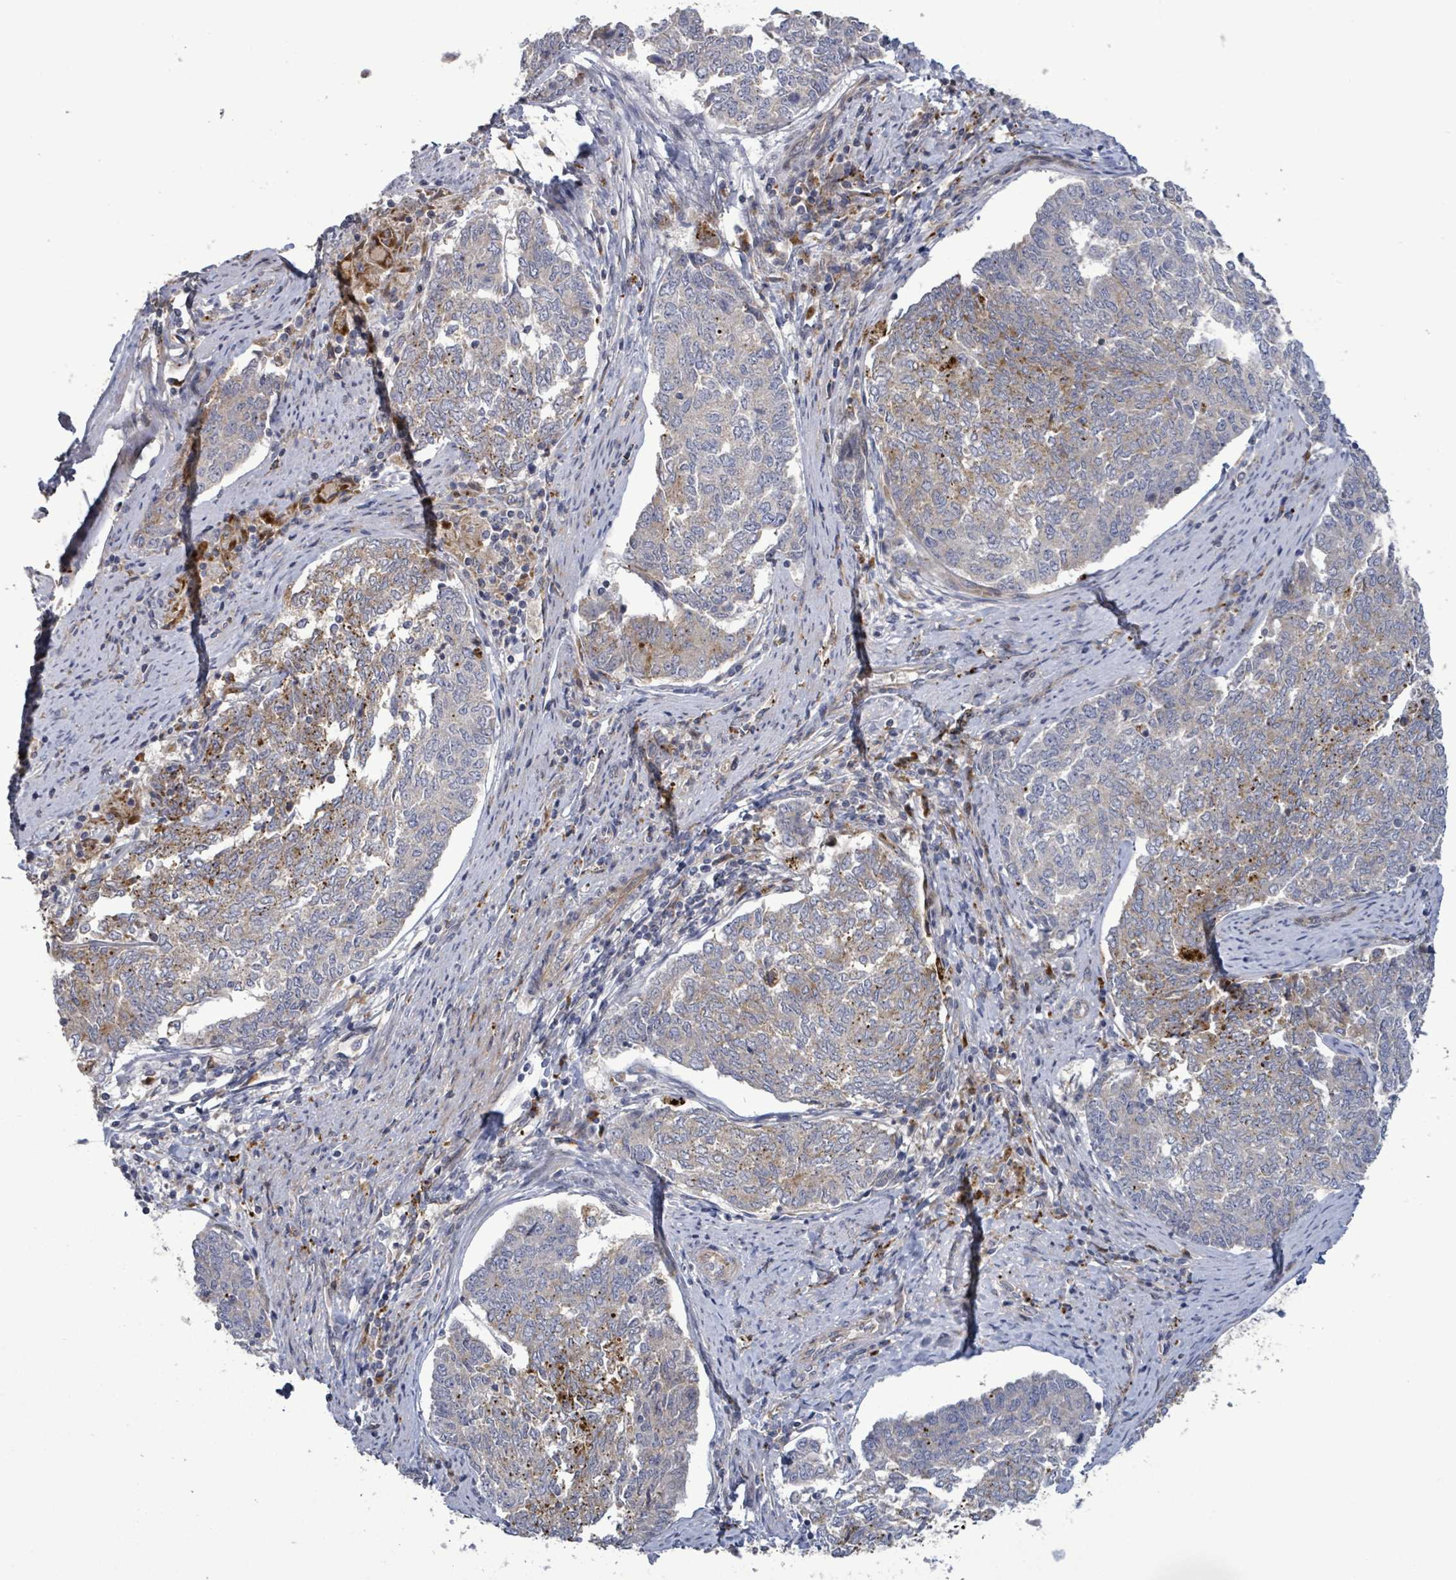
{"staining": {"intensity": "weak", "quantity": "25%-75%", "location": "cytoplasmic/membranous"}, "tissue": "endometrial cancer", "cell_type": "Tumor cells", "image_type": "cancer", "snomed": [{"axis": "morphology", "description": "Adenocarcinoma, NOS"}, {"axis": "topography", "description": "Endometrium"}], "caption": "The histopathology image displays staining of endometrial adenocarcinoma, revealing weak cytoplasmic/membranous protein expression (brown color) within tumor cells.", "gene": "DIPK2A", "patient": {"sex": "female", "age": 80}}